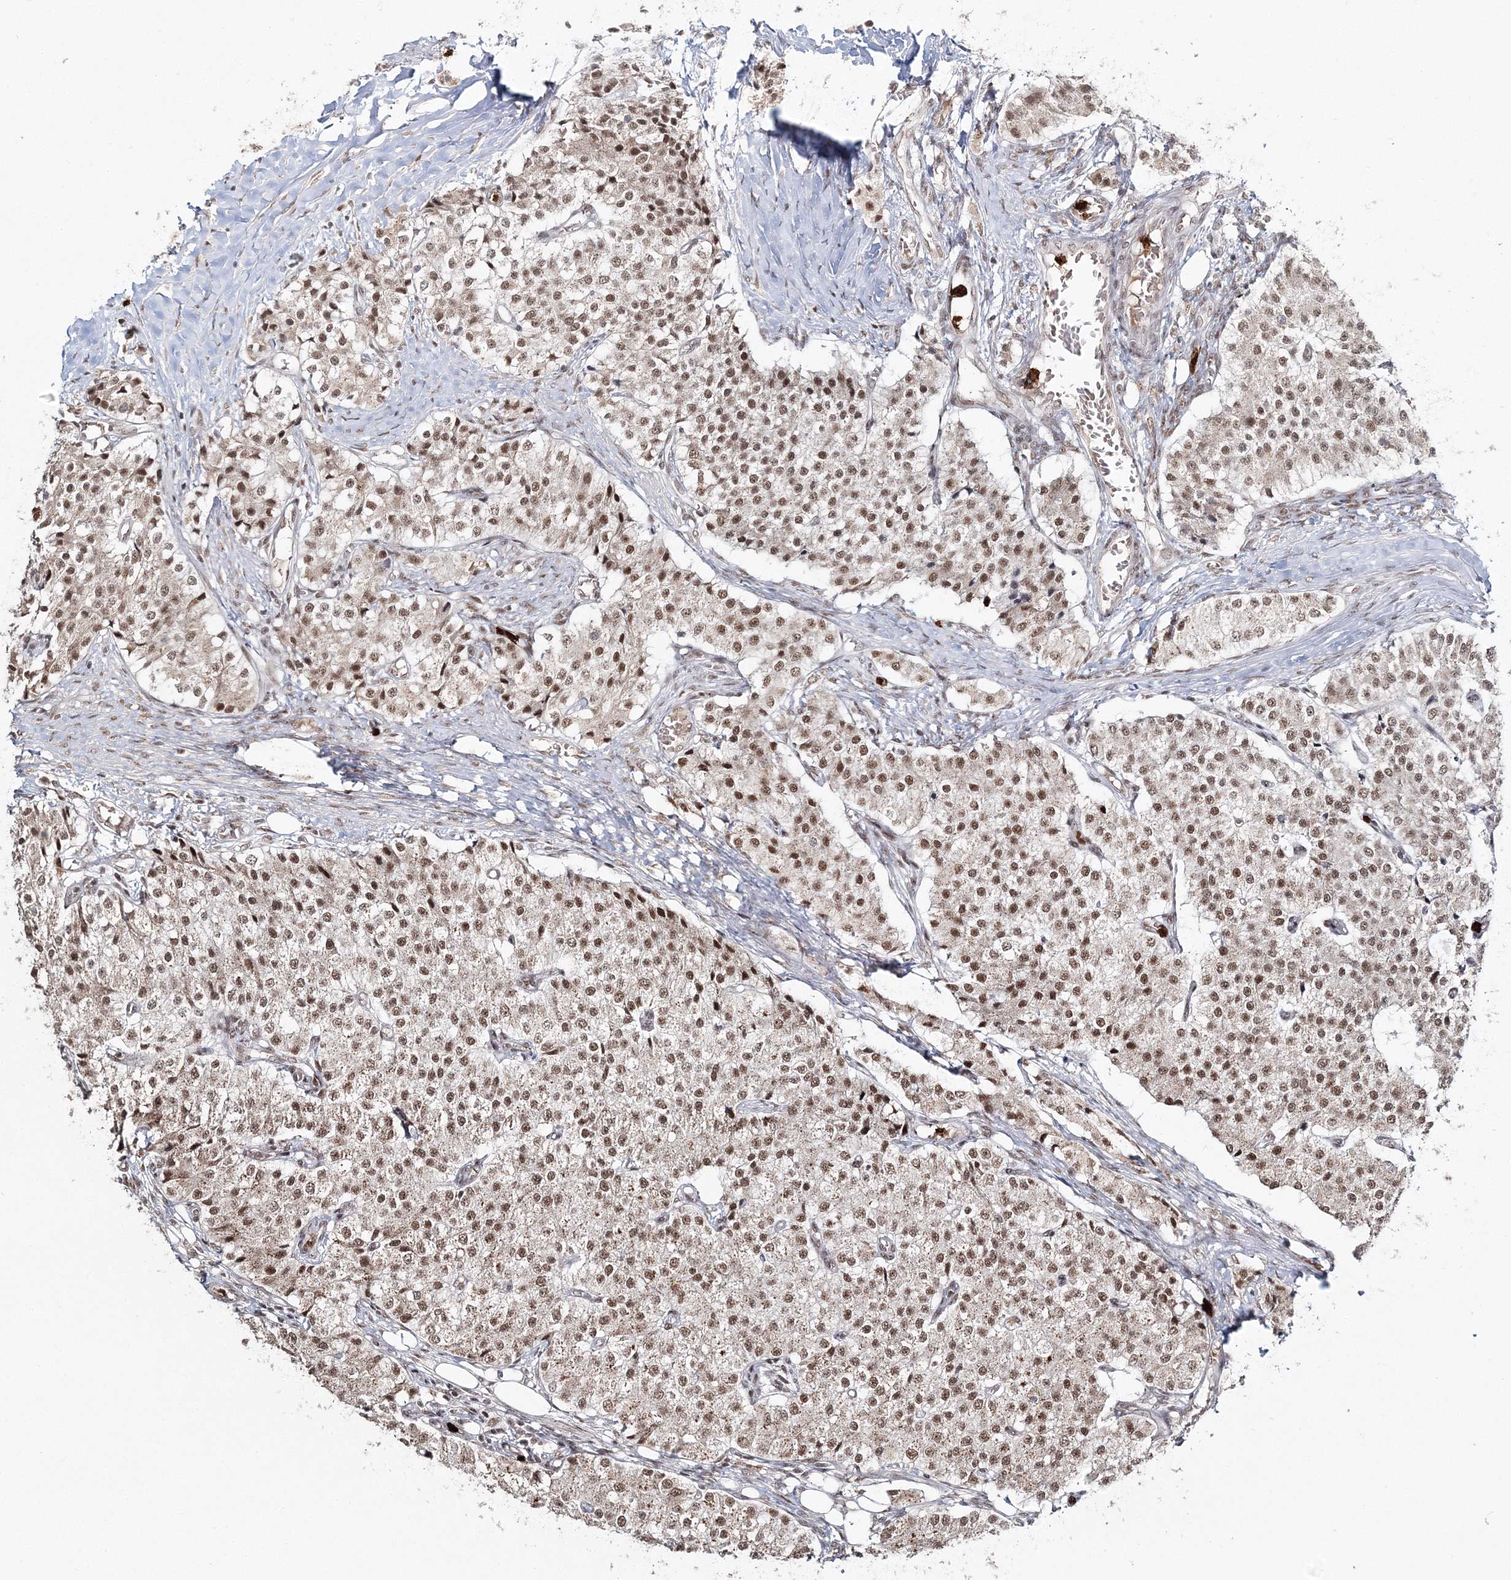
{"staining": {"intensity": "moderate", "quantity": ">75%", "location": "nuclear"}, "tissue": "carcinoid", "cell_type": "Tumor cells", "image_type": "cancer", "snomed": [{"axis": "morphology", "description": "Carcinoid, malignant, NOS"}, {"axis": "topography", "description": "Colon"}], "caption": "Immunohistochemical staining of malignant carcinoid exhibits medium levels of moderate nuclear protein positivity in approximately >75% of tumor cells.", "gene": "QRICH1", "patient": {"sex": "female", "age": 52}}